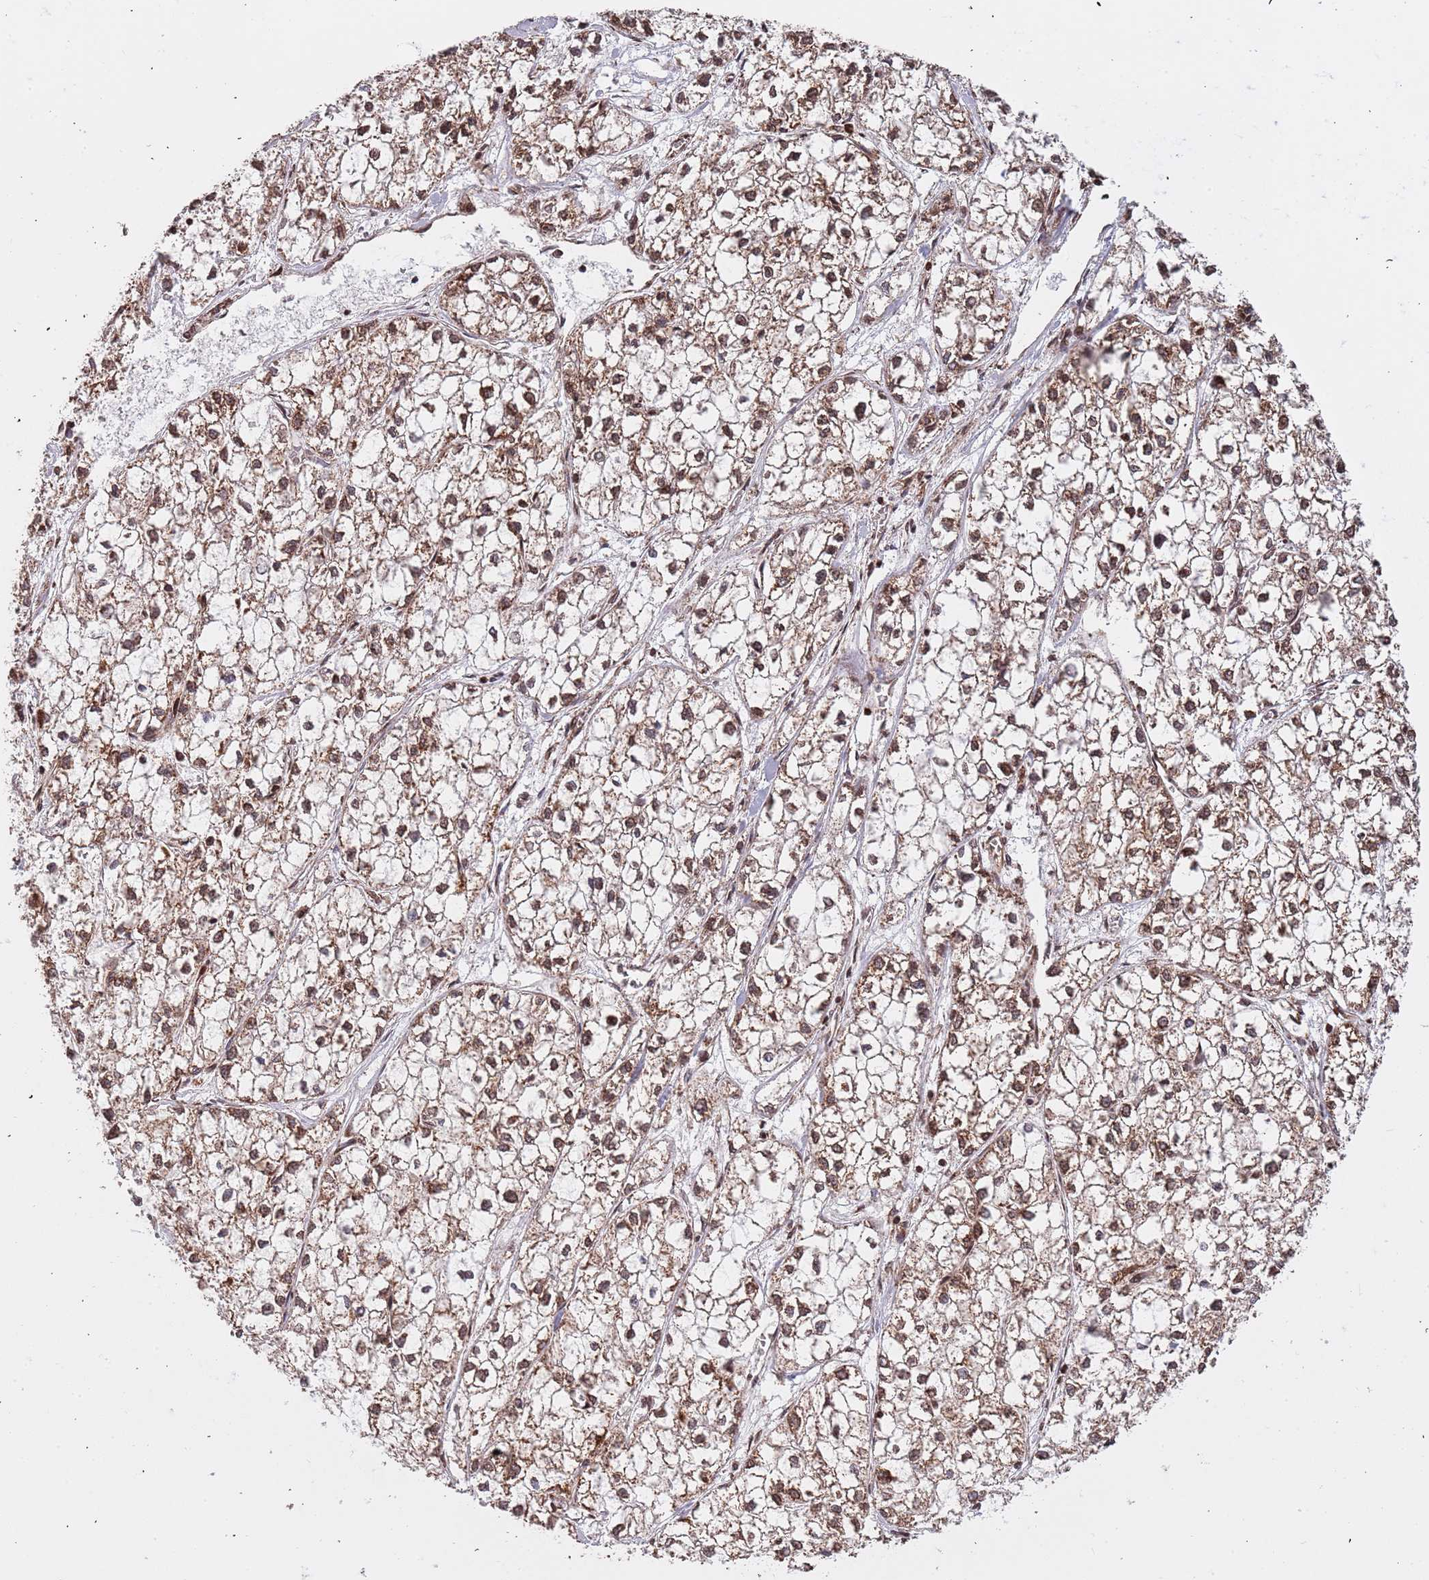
{"staining": {"intensity": "moderate", "quantity": ">75%", "location": "cytoplasmic/membranous,nuclear"}, "tissue": "liver cancer", "cell_type": "Tumor cells", "image_type": "cancer", "snomed": [{"axis": "morphology", "description": "Carcinoma, Hepatocellular, NOS"}, {"axis": "topography", "description": "Liver"}], "caption": "There is medium levels of moderate cytoplasmic/membranous and nuclear positivity in tumor cells of liver cancer, as demonstrated by immunohistochemical staining (brown color).", "gene": "DCHS1", "patient": {"sex": "female", "age": 43}}